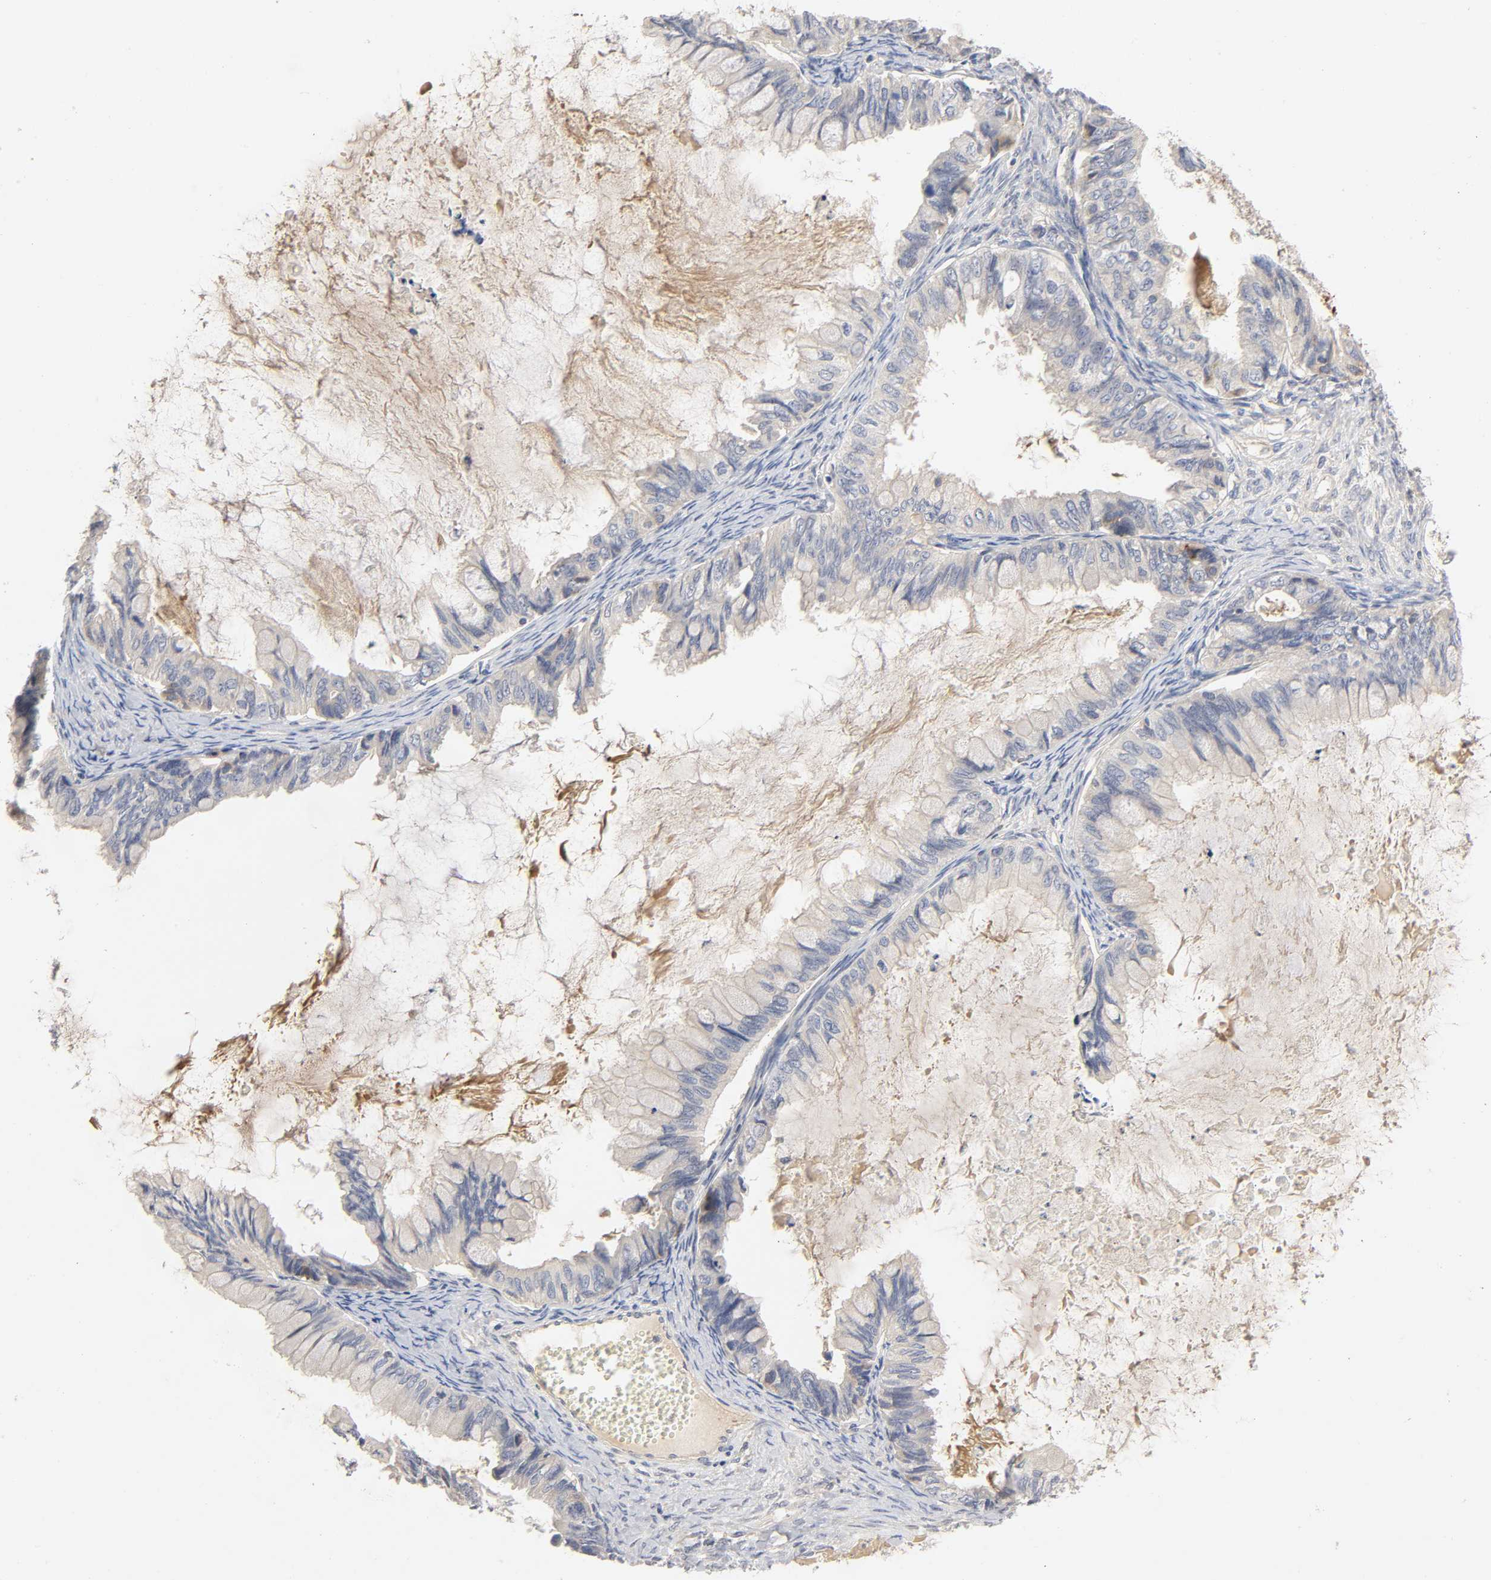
{"staining": {"intensity": "negative", "quantity": "none", "location": "none"}, "tissue": "ovarian cancer", "cell_type": "Tumor cells", "image_type": "cancer", "snomed": [{"axis": "morphology", "description": "Cystadenocarcinoma, mucinous, NOS"}, {"axis": "topography", "description": "Ovary"}], "caption": "DAB immunohistochemical staining of ovarian mucinous cystadenocarcinoma displays no significant expression in tumor cells. Nuclei are stained in blue.", "gene": "RHOA", "patient": {"sex": "female", "age": 80}}